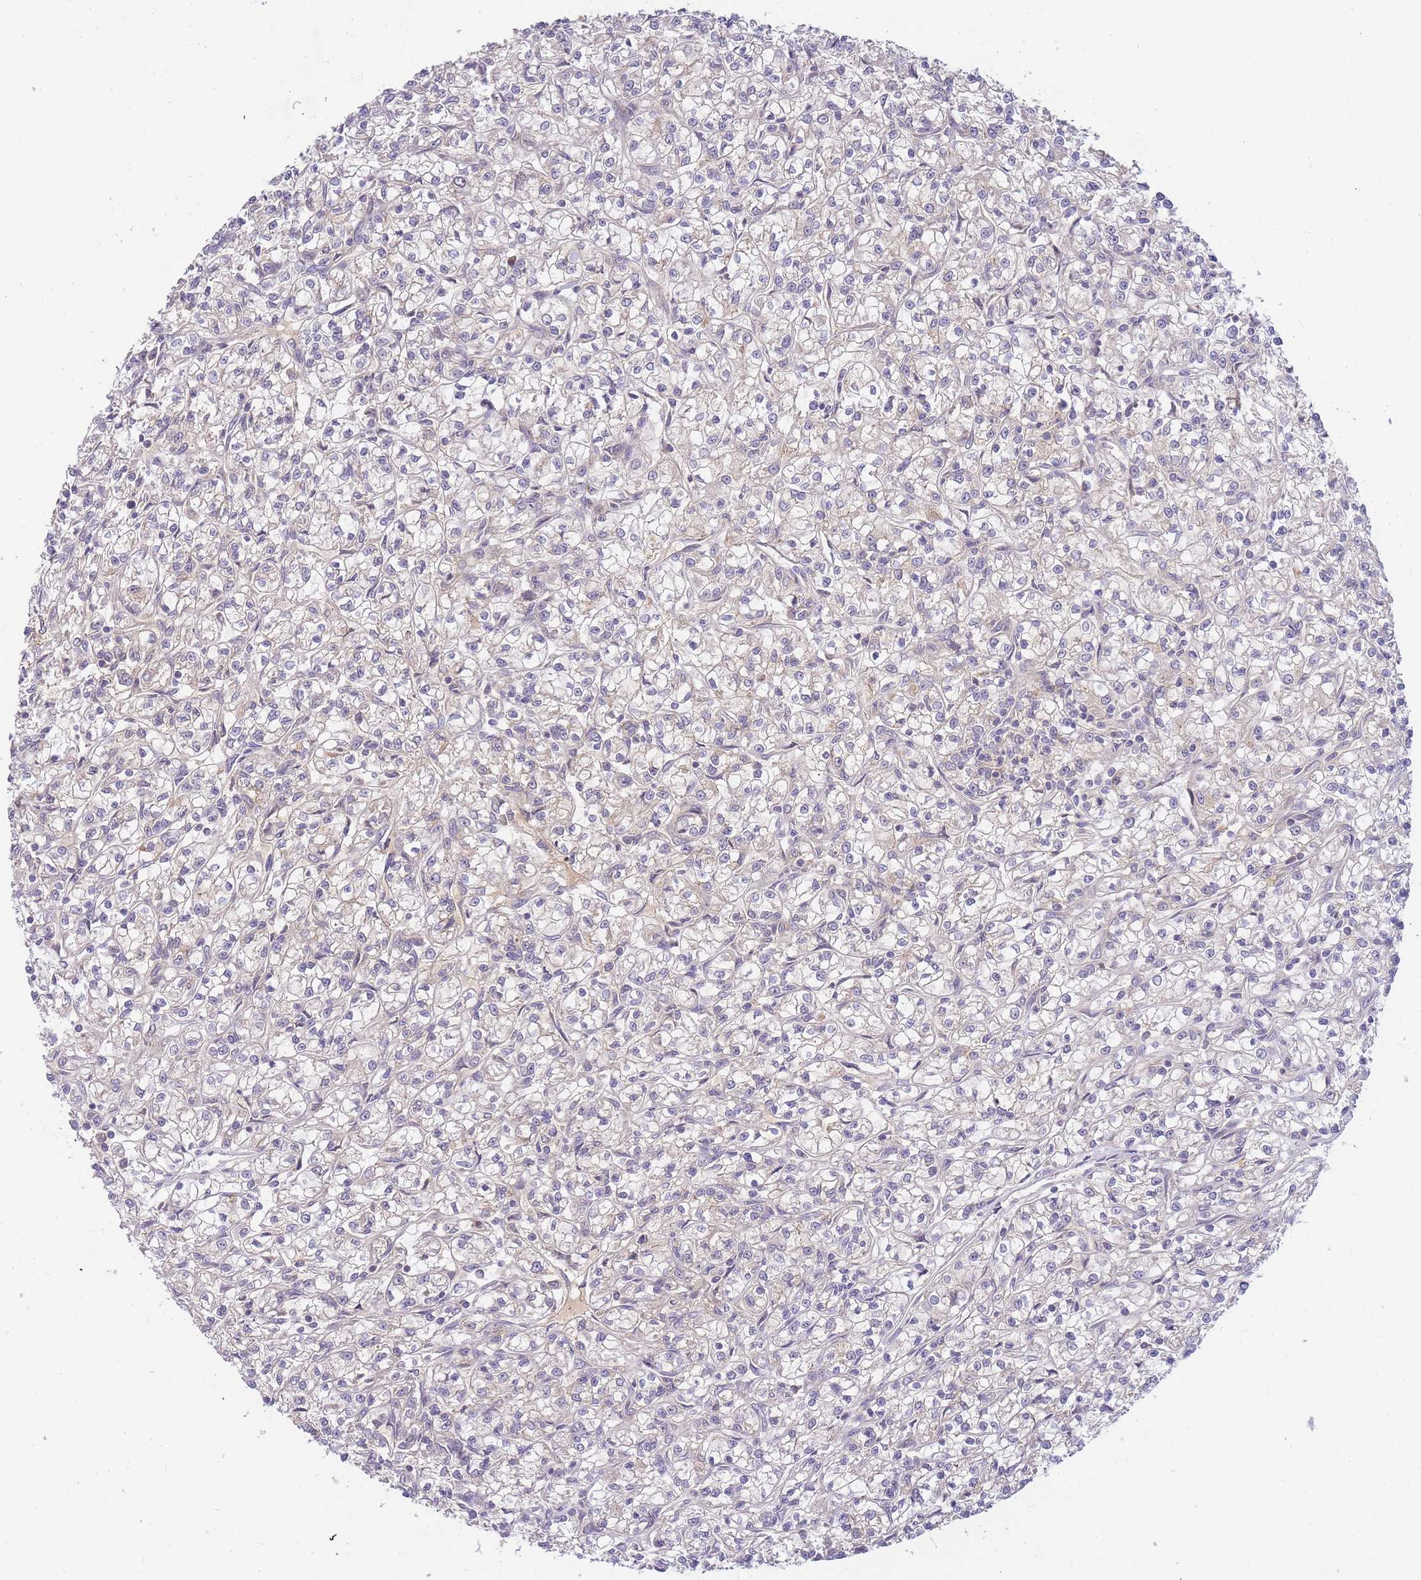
{"staining": {"intensity": "negative", "quantity": "none", "location": "none"}, "tissue": "renal cancer", "cell_type": "Tumor cells", "image_type": "cancer", "snomed": [{"axis": "morphology", "description": "Adenocarcinoma, NOS"}, {"axis": "topography", "description": "Kidney"}], "caption": "Tumor cells are negative for protein expression in human adenocarcinoma (renal).", "gene": "ZNF577", "patient": {"sex": "female", "age": 59}}